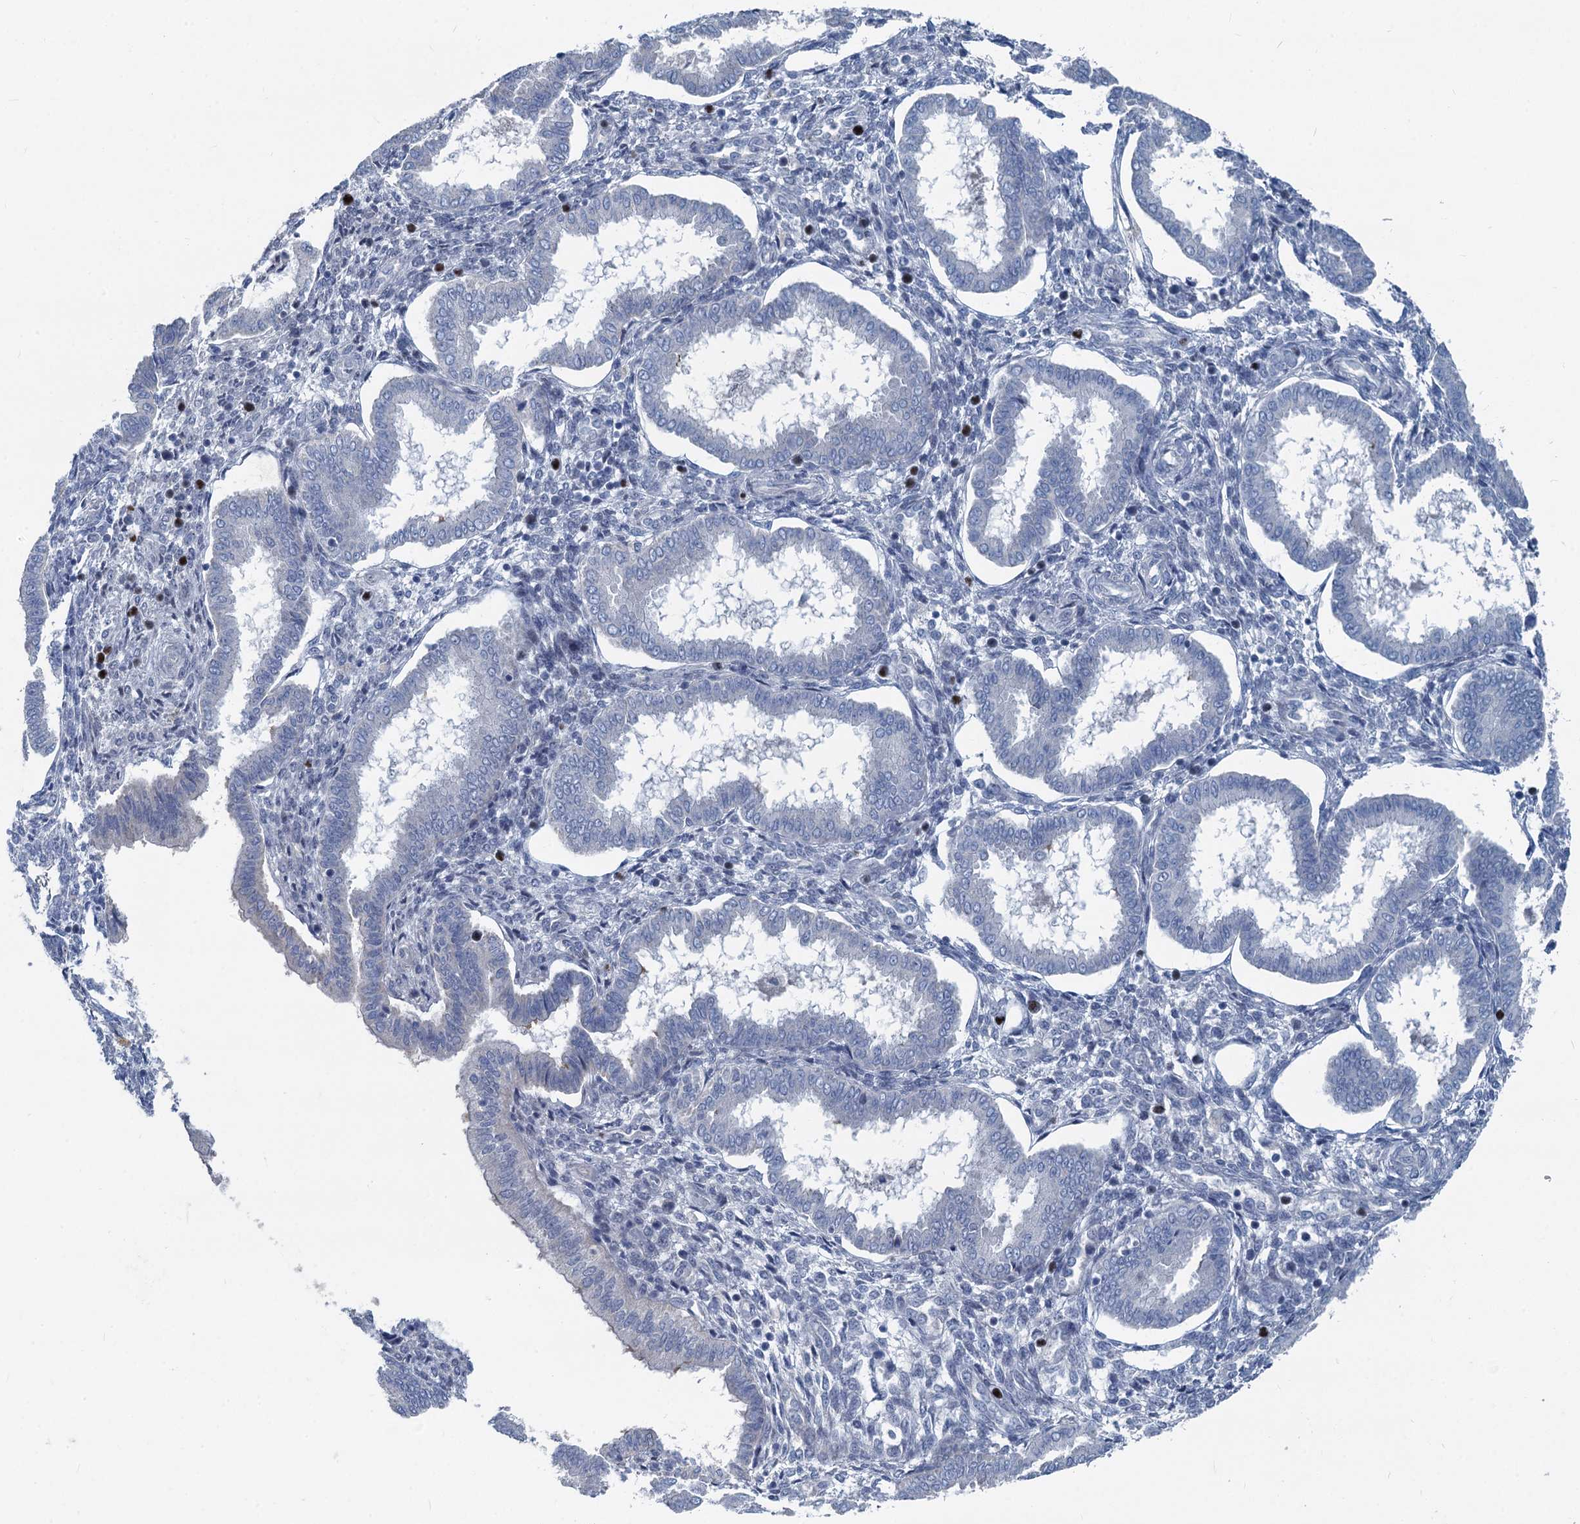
{"staining": {"intensity": "negative", "quantity": "none", "location": "none"}, "tissue": "endometrium", "cell_type": "Cells in endometrial stroma", "image_type": "normal", "snomed": [{"axis": "morphology", "description": "Normal tissue, NOS"}, {"axis": "topography", "description": "Endometrium"}], "caption": "The photomicrograph demonstrates no staining of cells in endometrial stroma in benign endometrium. (DAB immunohistochemistry (IHC) visualized using brightfield microscopy, high magnification).", "gene": "ASXL3", "patient": {"sex": "female", "age": 24}}